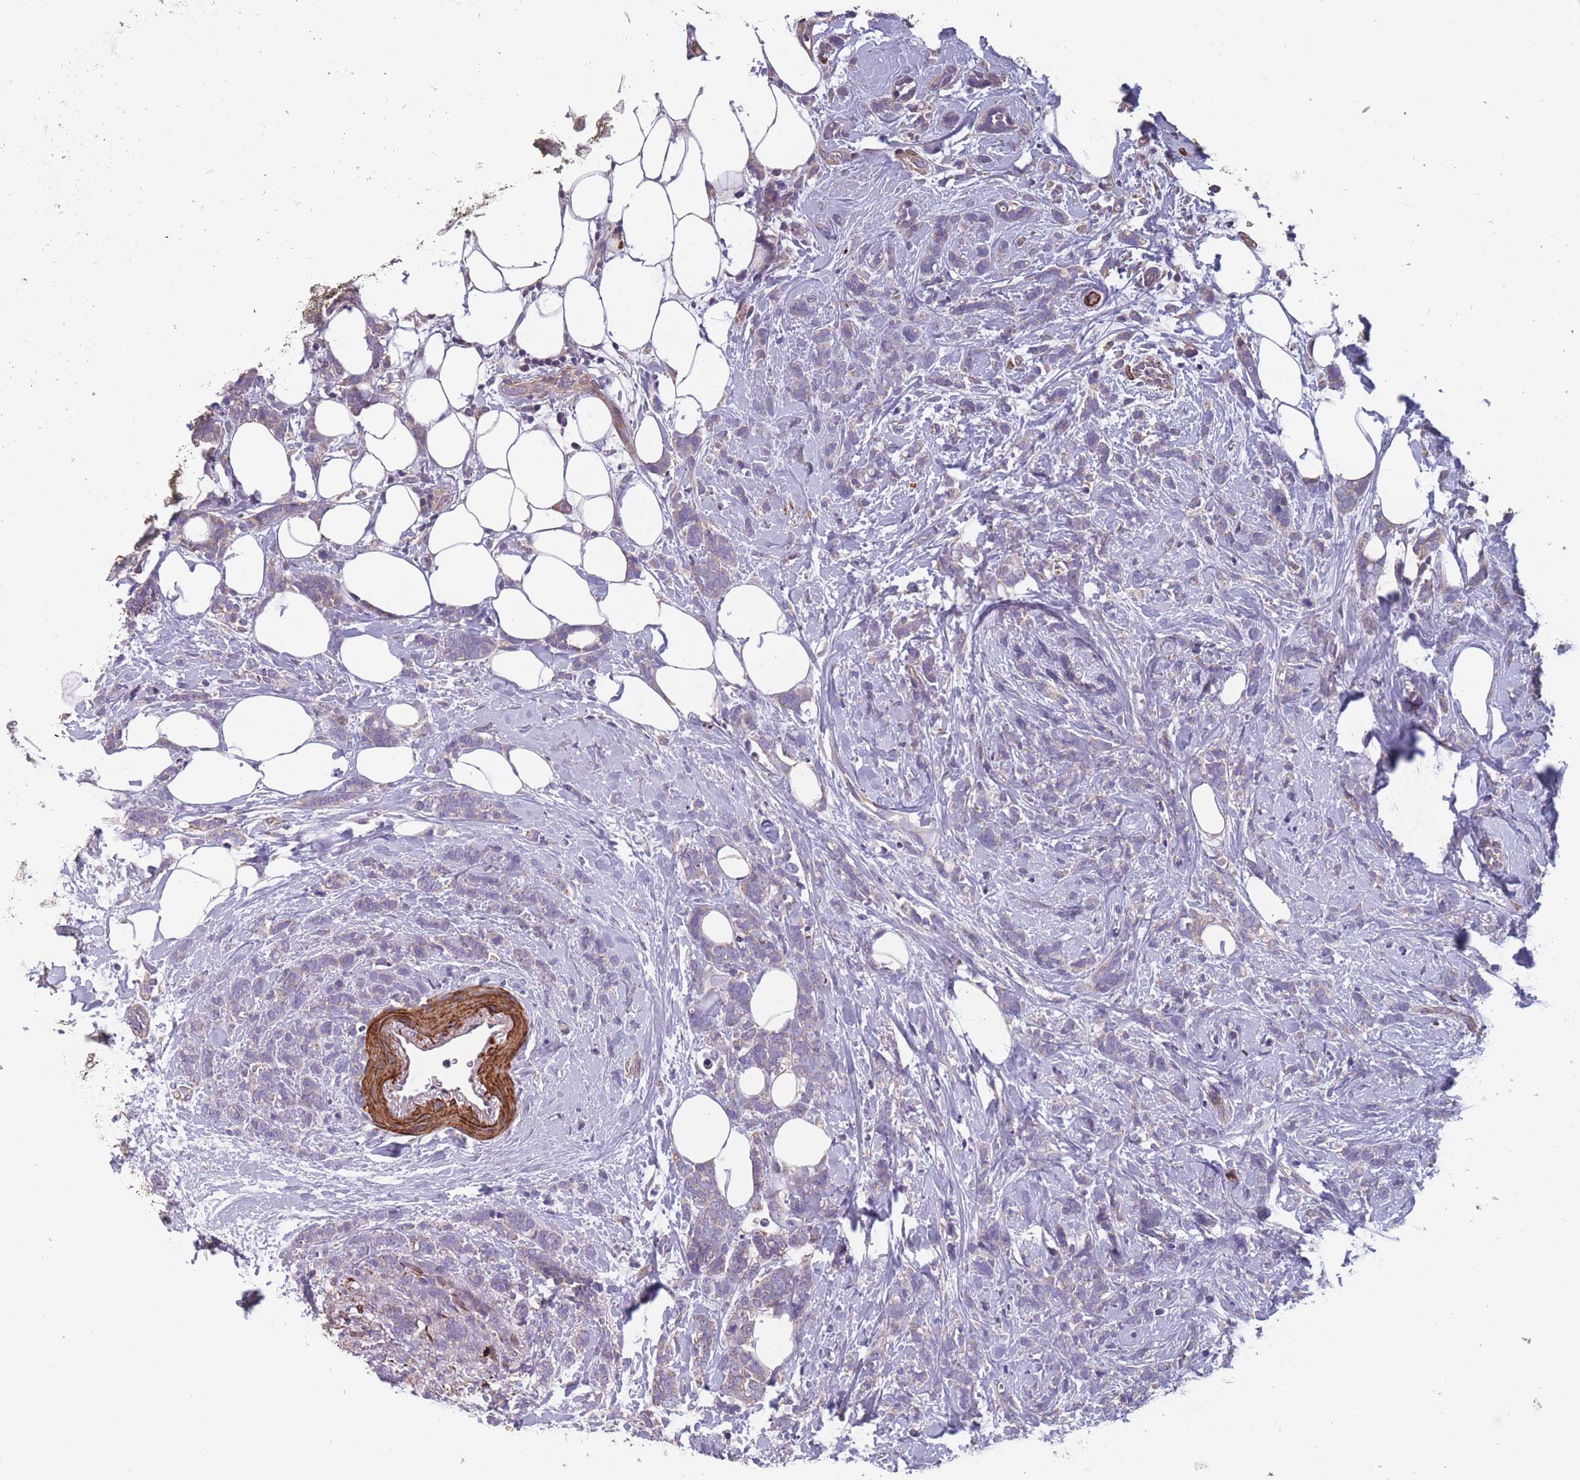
{"staining": {"intensity": "negative", "quantity": "none", "location": "none"}, "tissue": "breast cancer", "cell_type": "Tumor cells", "image_type": "cancer", "snomed": [{"axis": "morphology", "description": "Lobular carcinoma"}, {"axis": "topography", "description": "Breast"}], "caption": "IHC photomicrograph of human breast cancer stained for a protein (brown), which exhibits no staining in tumor cells.", "gene": "TOMM40L", "patient": {"sex": "female", "age": 58}}